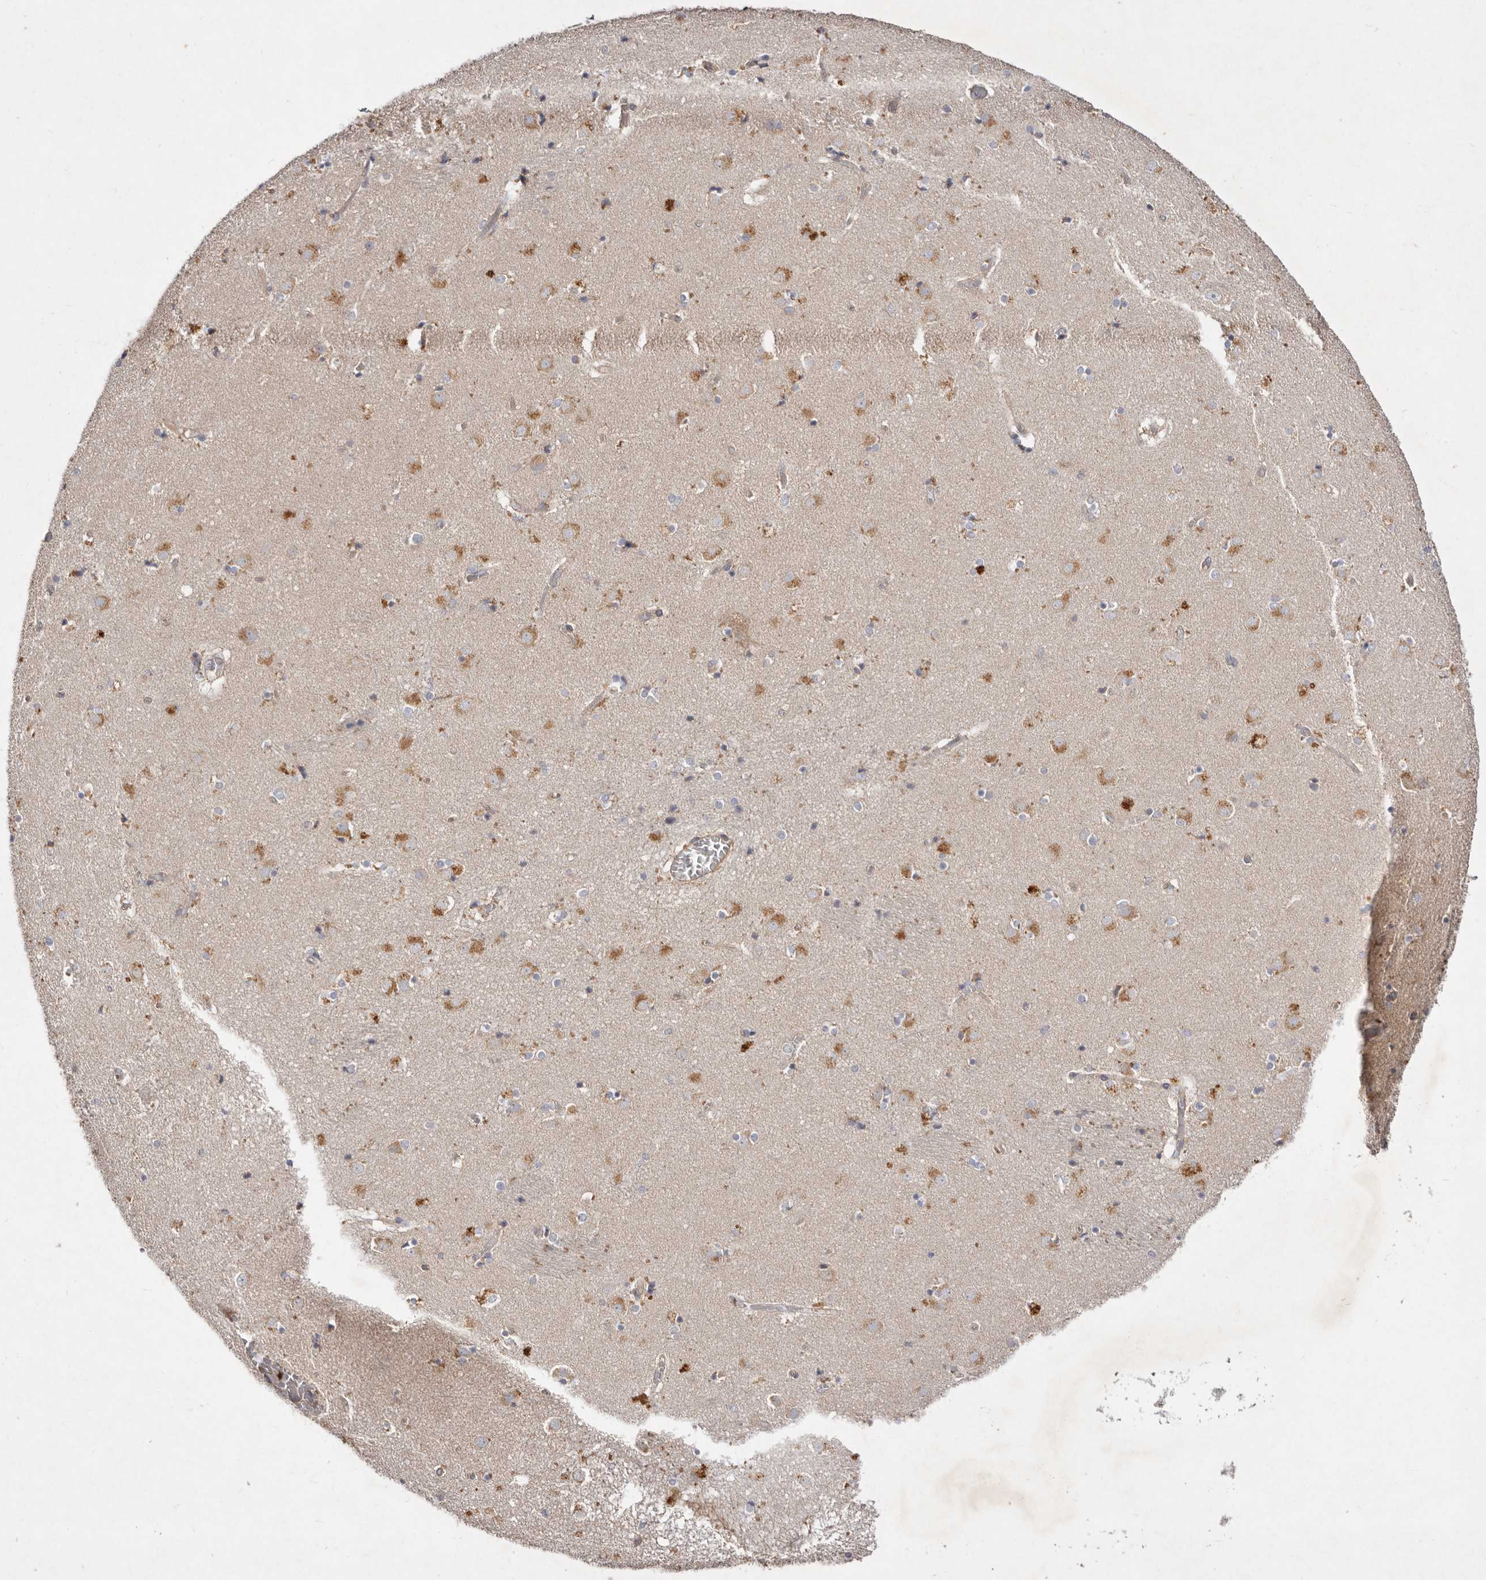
{"staining": {"intensity": "weak", "quantity": "<25%", "location": "cytoplasmic/membranous"}, "tissue": "caudate", "cell_type": "Glial cells", "image_type": "normal", "snomed": [{"axis": "morphology", "description": "Normal tissue, NOS"}, {"axis": "topography", "description": "Lateral ventricle wall"}], "caption": "An immunohistochemistry (IHC) histopathology image of benign caudate is shown. There is no staining in glial cells of caudate. Nuclei are stained in blue.", "gene": "SLC25A20", "patient": {"sex": "male", "age": 70}}